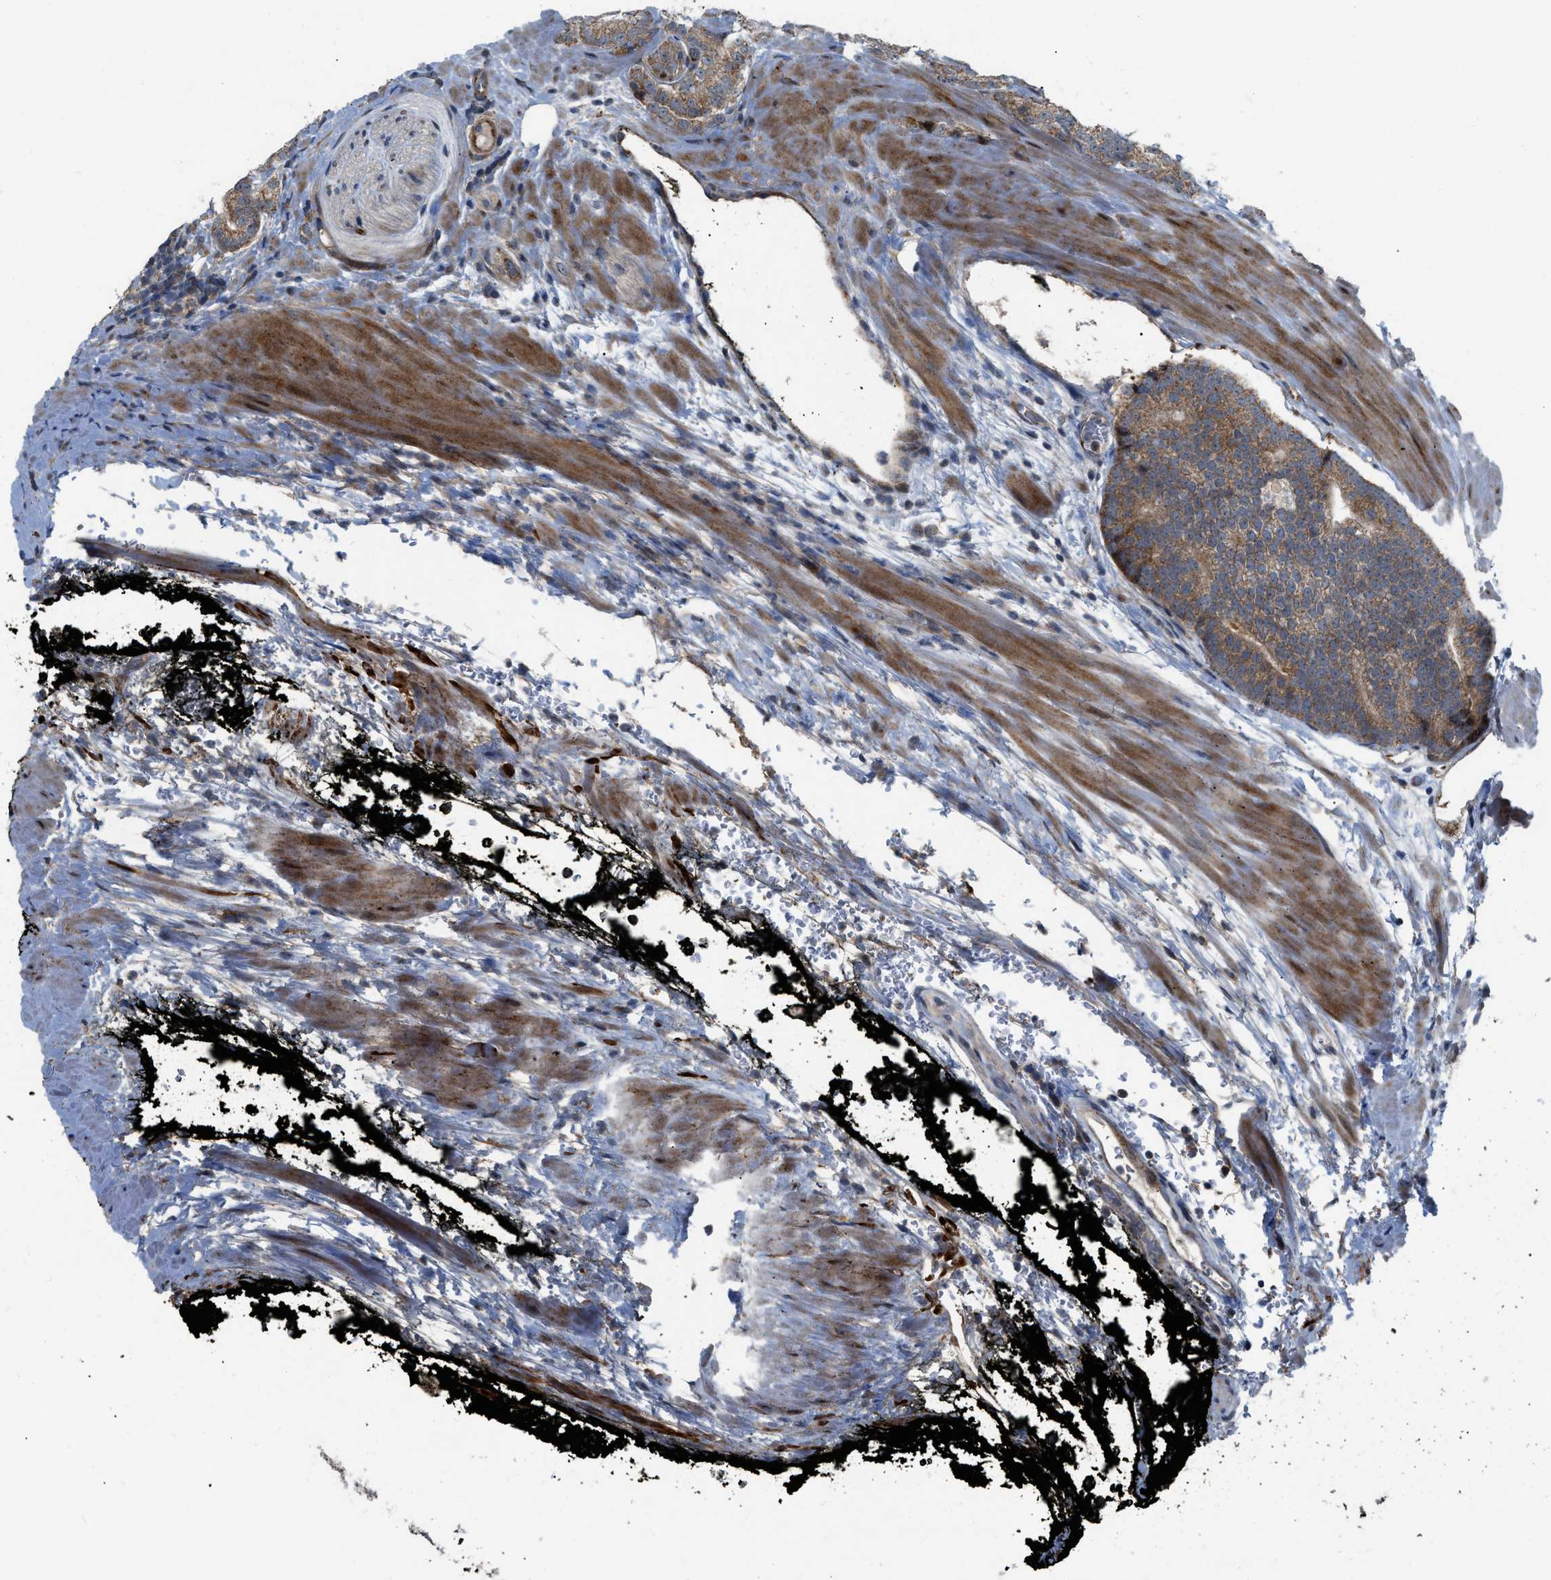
{"staining": {"intensity": "moderate", "quantity": ">75%", "location": "cytoplasmic/membranous"}, "tissue": "prostate cancer", "cell_type": "Tumor cells", "image_type": "cancer", "snomed": [{"axis": "morphology", "description": "Adenocarcinoma, High grade"}, {"axis": "topography", "description": "Prostate"}], "caption": "Protein staining by immunohistochemistry (IHC) displays moderate cytoplasmic/membranous staining in approximately >75% of tumor cells in high-grade adenocarcinoma (prostate).", "gene": "AP3M2", "patient": {"sex": "male", "age": 61}}